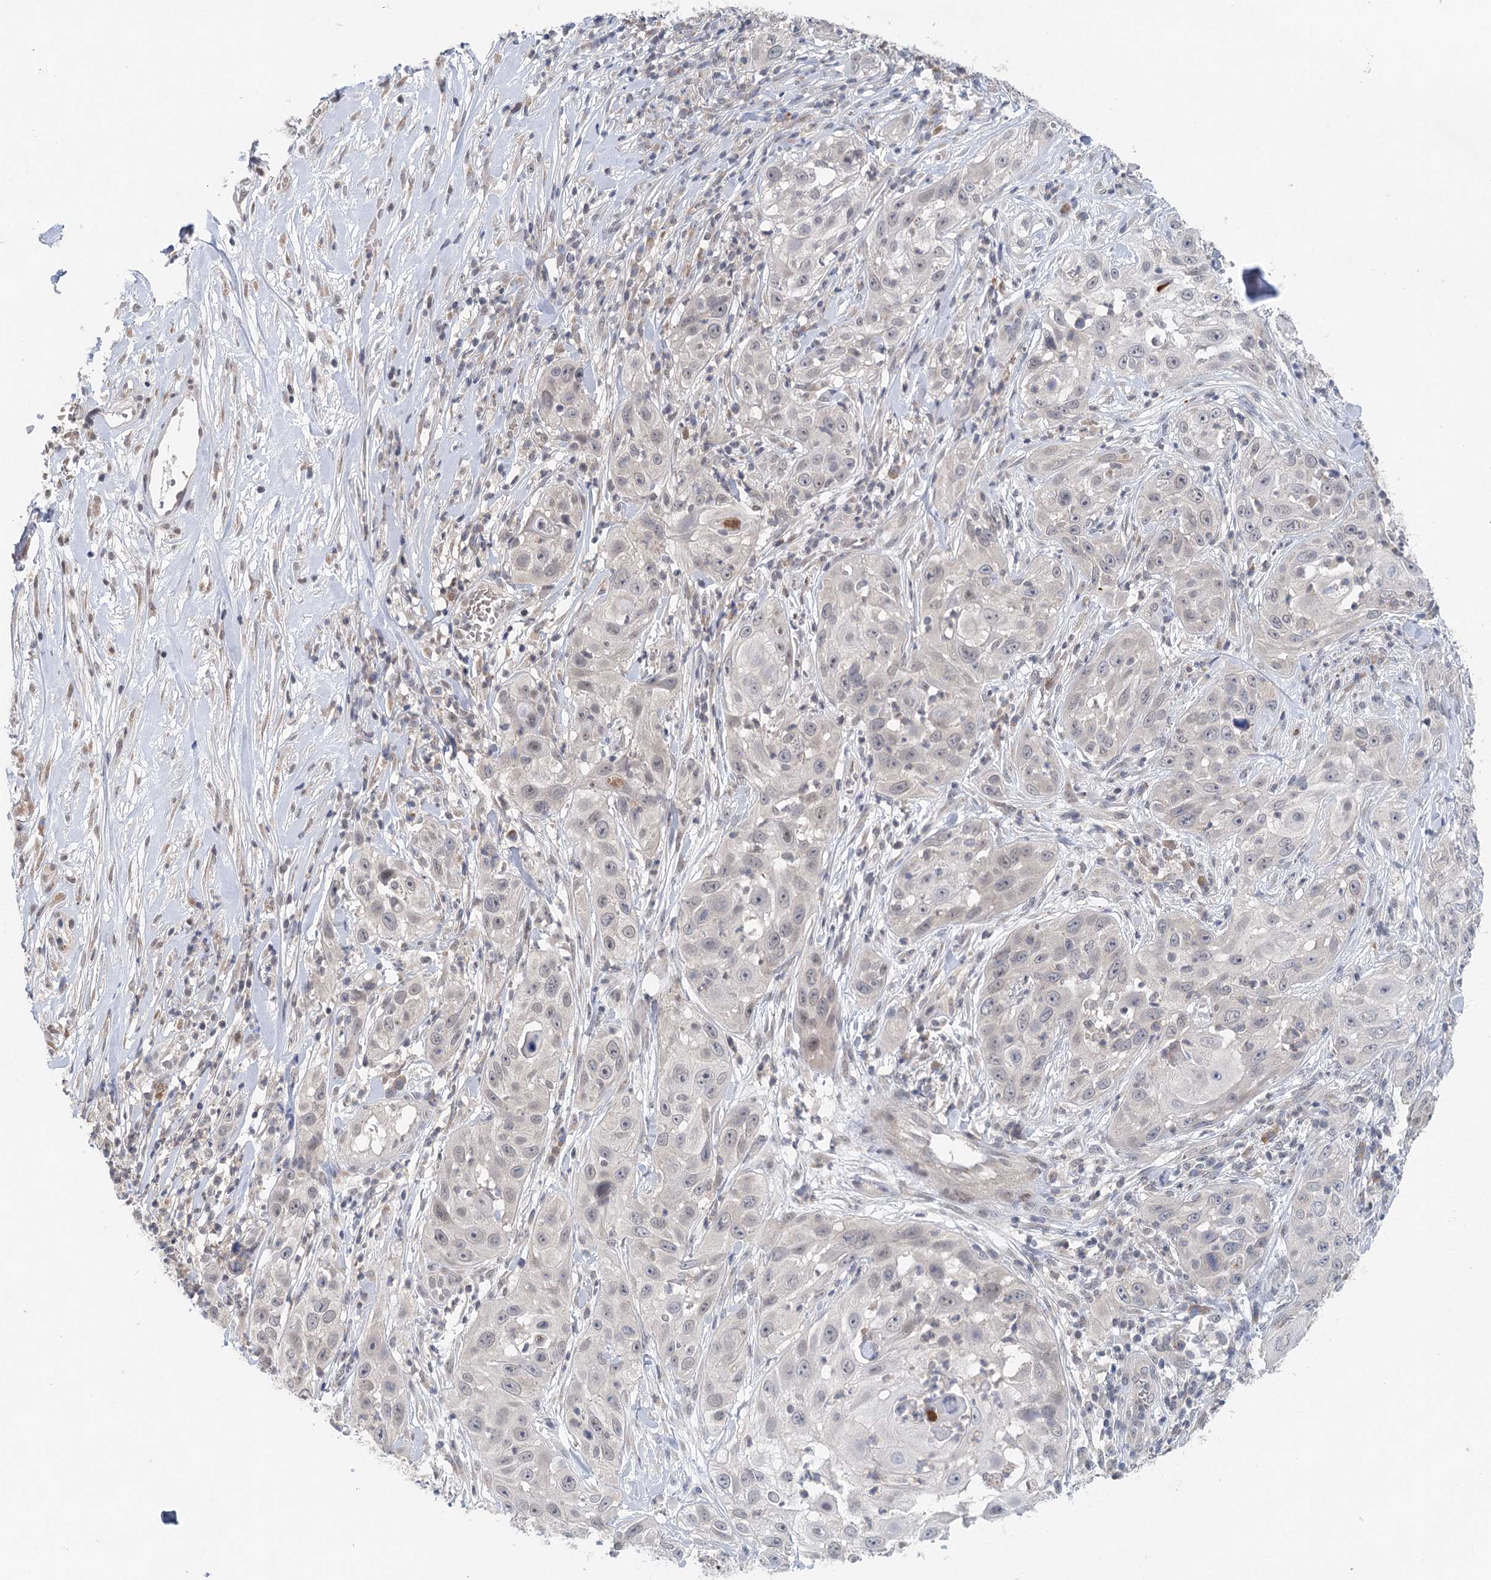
{"staining": {"intensity": "negative", "quantity": "none", "location": "none"}, "tissue": "skin cancer", "cell_type": "Tumor cells", "image_type": "cancer", "snomed": [{"axis": "morphology", "description": "Squamous cell carcinoma, NOS"}, {"axis": "topography", "description": "Skin"}], "caption": "Immunohistochemistry photomicrograph of skin cancer stained for a protein (brown), which displays no positivity in tumor cells.", "gene": "BLTP1", "patient": {"sex": "female", "age": 44}}